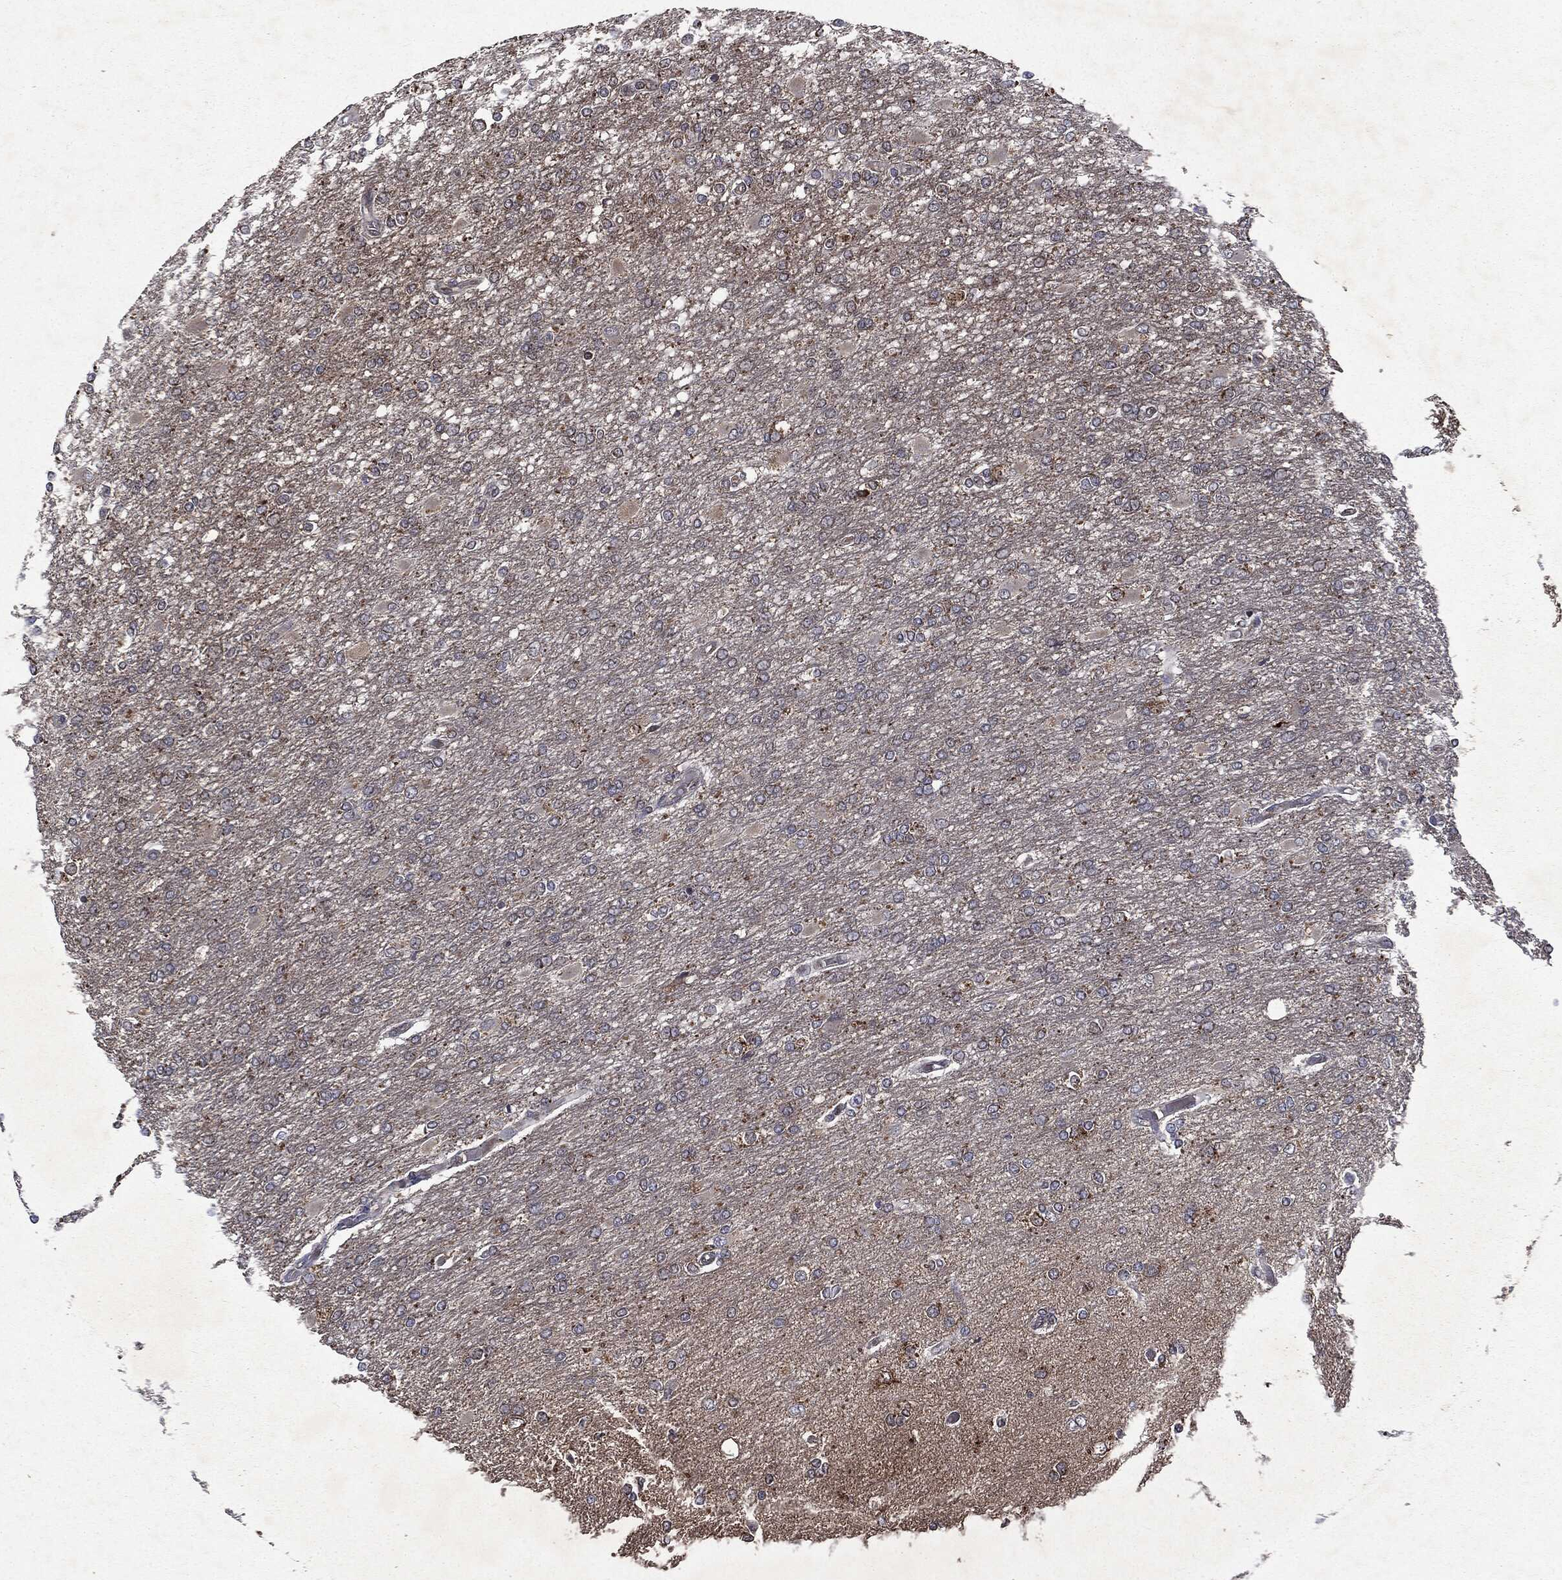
{"staining": {"intensity": "strong", "quantity": "<25%", "location": "cytoplasmic/membranous"}, "tissue": "glioma", "cell_type": "Tumor cells", "image_type": "cancer", "snomed": [{"axis": "morphology", "description": "Glioma, malignant, High grade"}, {"axis": "topography", "description": "Cerebral cortex"}], "caption": "Glioma stained with immunohistochemistry (IHC) shows strong cytoplasmic/membranous positivity in approximately <25% of tumor cells.", "gene": "PLPPR2", "patient": {"sex": "male", "age": 79}}